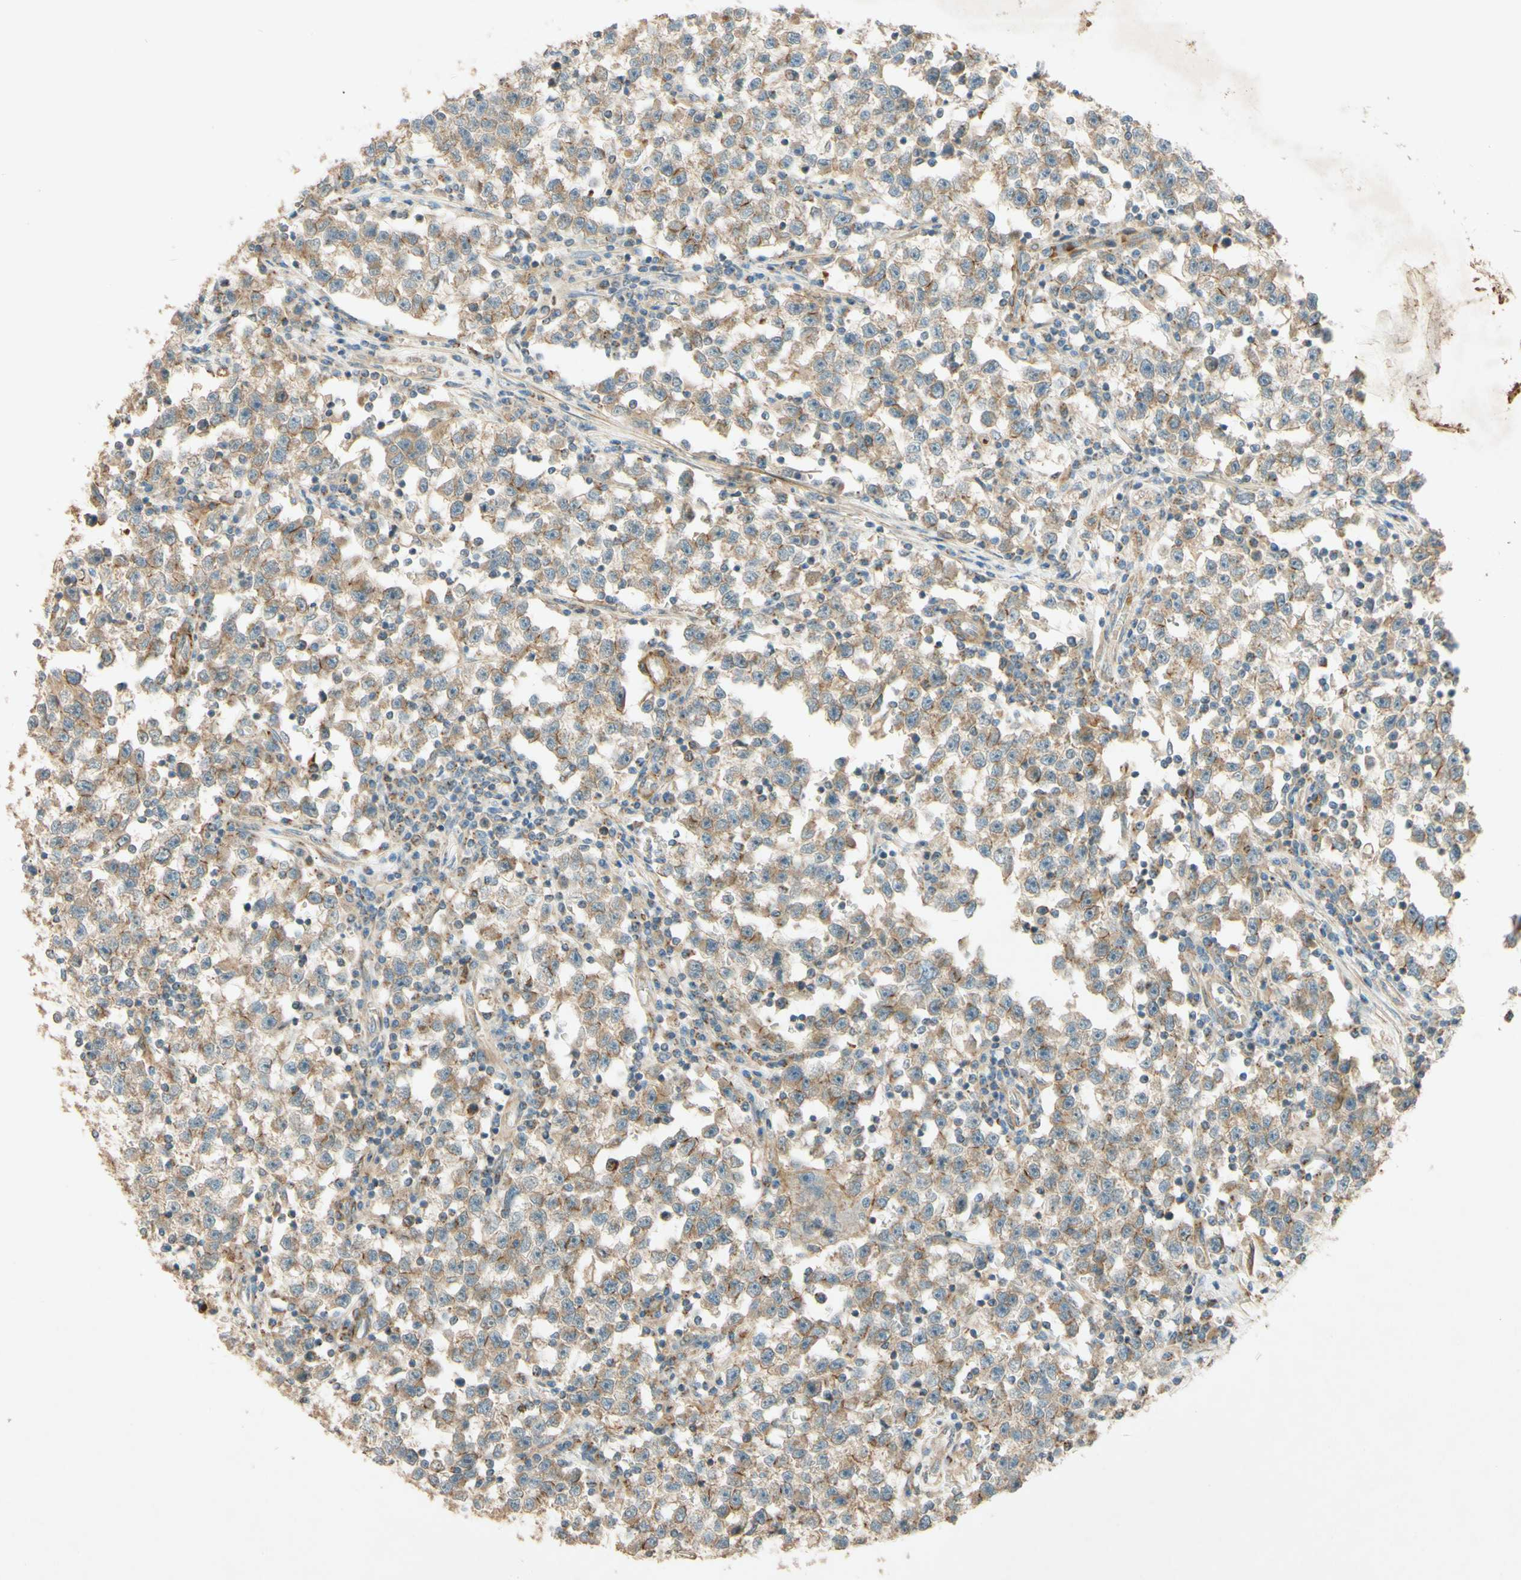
{"staining": {"intensity": "moderate", "quantity": ">75%", "location": "cytoplasmic/membranous"}, "tissue": "testis cancer", "cell_type": "Tumor cells", "image_type": "cancer", "snomed": [{"axis": "morphology", "description": "Seminoma, NOS"}, {"axis": "topography", "description": "Testis"}], "caption": "Testis seminoma stained with IHC demonstrates moderate cytoplasmic/membranous expression in approximately >75% of tumor cells.", "gene": "ADAM17", "patient": {"sex": "male", "age": 22}}